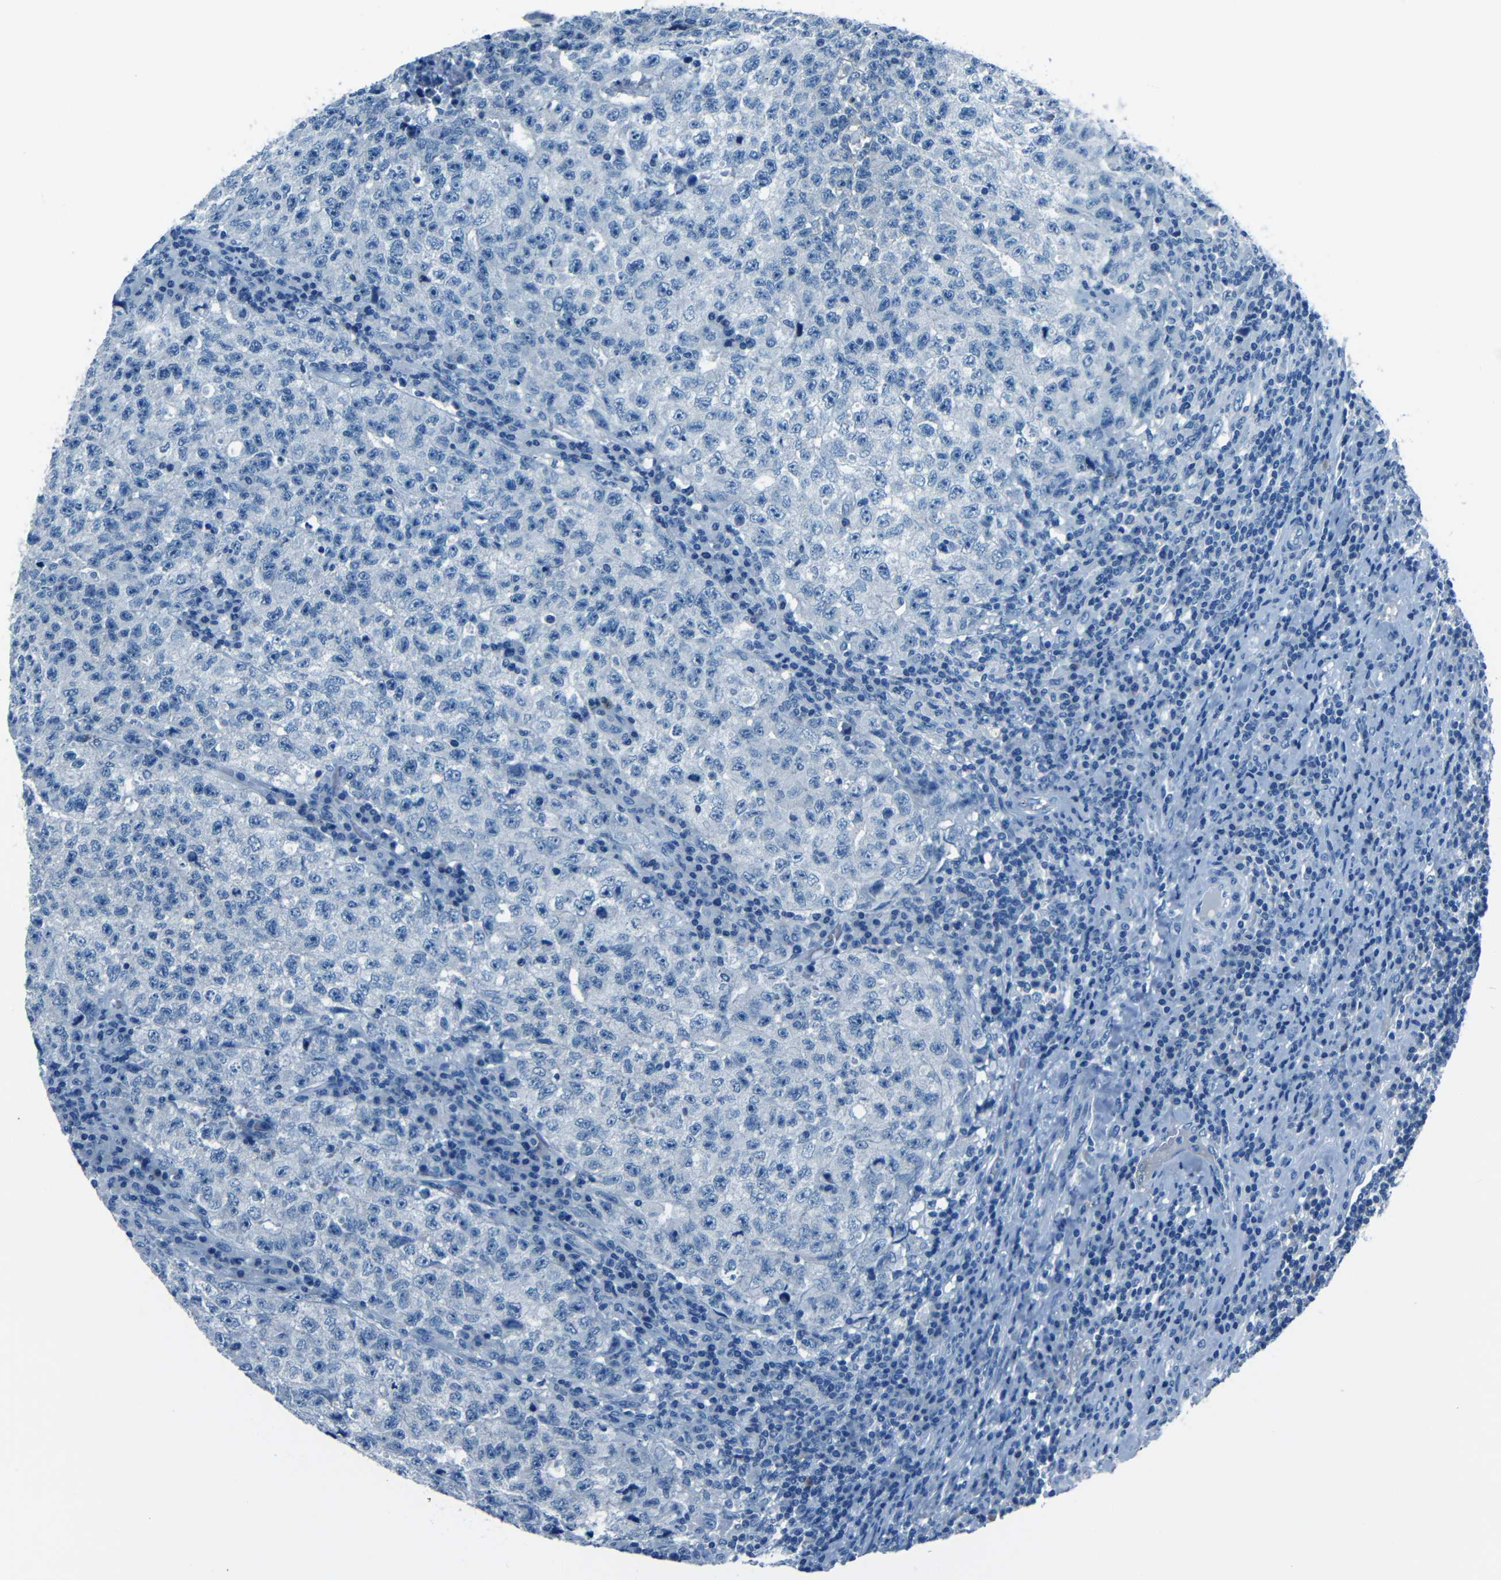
{"staining": {"intensity": "negative", "quantity": "none", "location": "none"}, "tissue": "testis cancer", "cell_type": "Tumor cells", "image_type": "cancer", "snomed": [{"axis": "morphology", "description": "Necrosis, NOS"}, {"axis": "morphology", "description": "Carcinoma, Embryonal, NOS"}, {"axis": "topography", "description": "Testis"}], "caption": "The immunohistochemistry histopathology image has no significant positivity in tumor cells of testis embryonal carcinoma tissue.", "gene": "FBN2", "patient": {"sex": "male", "age": 19}}